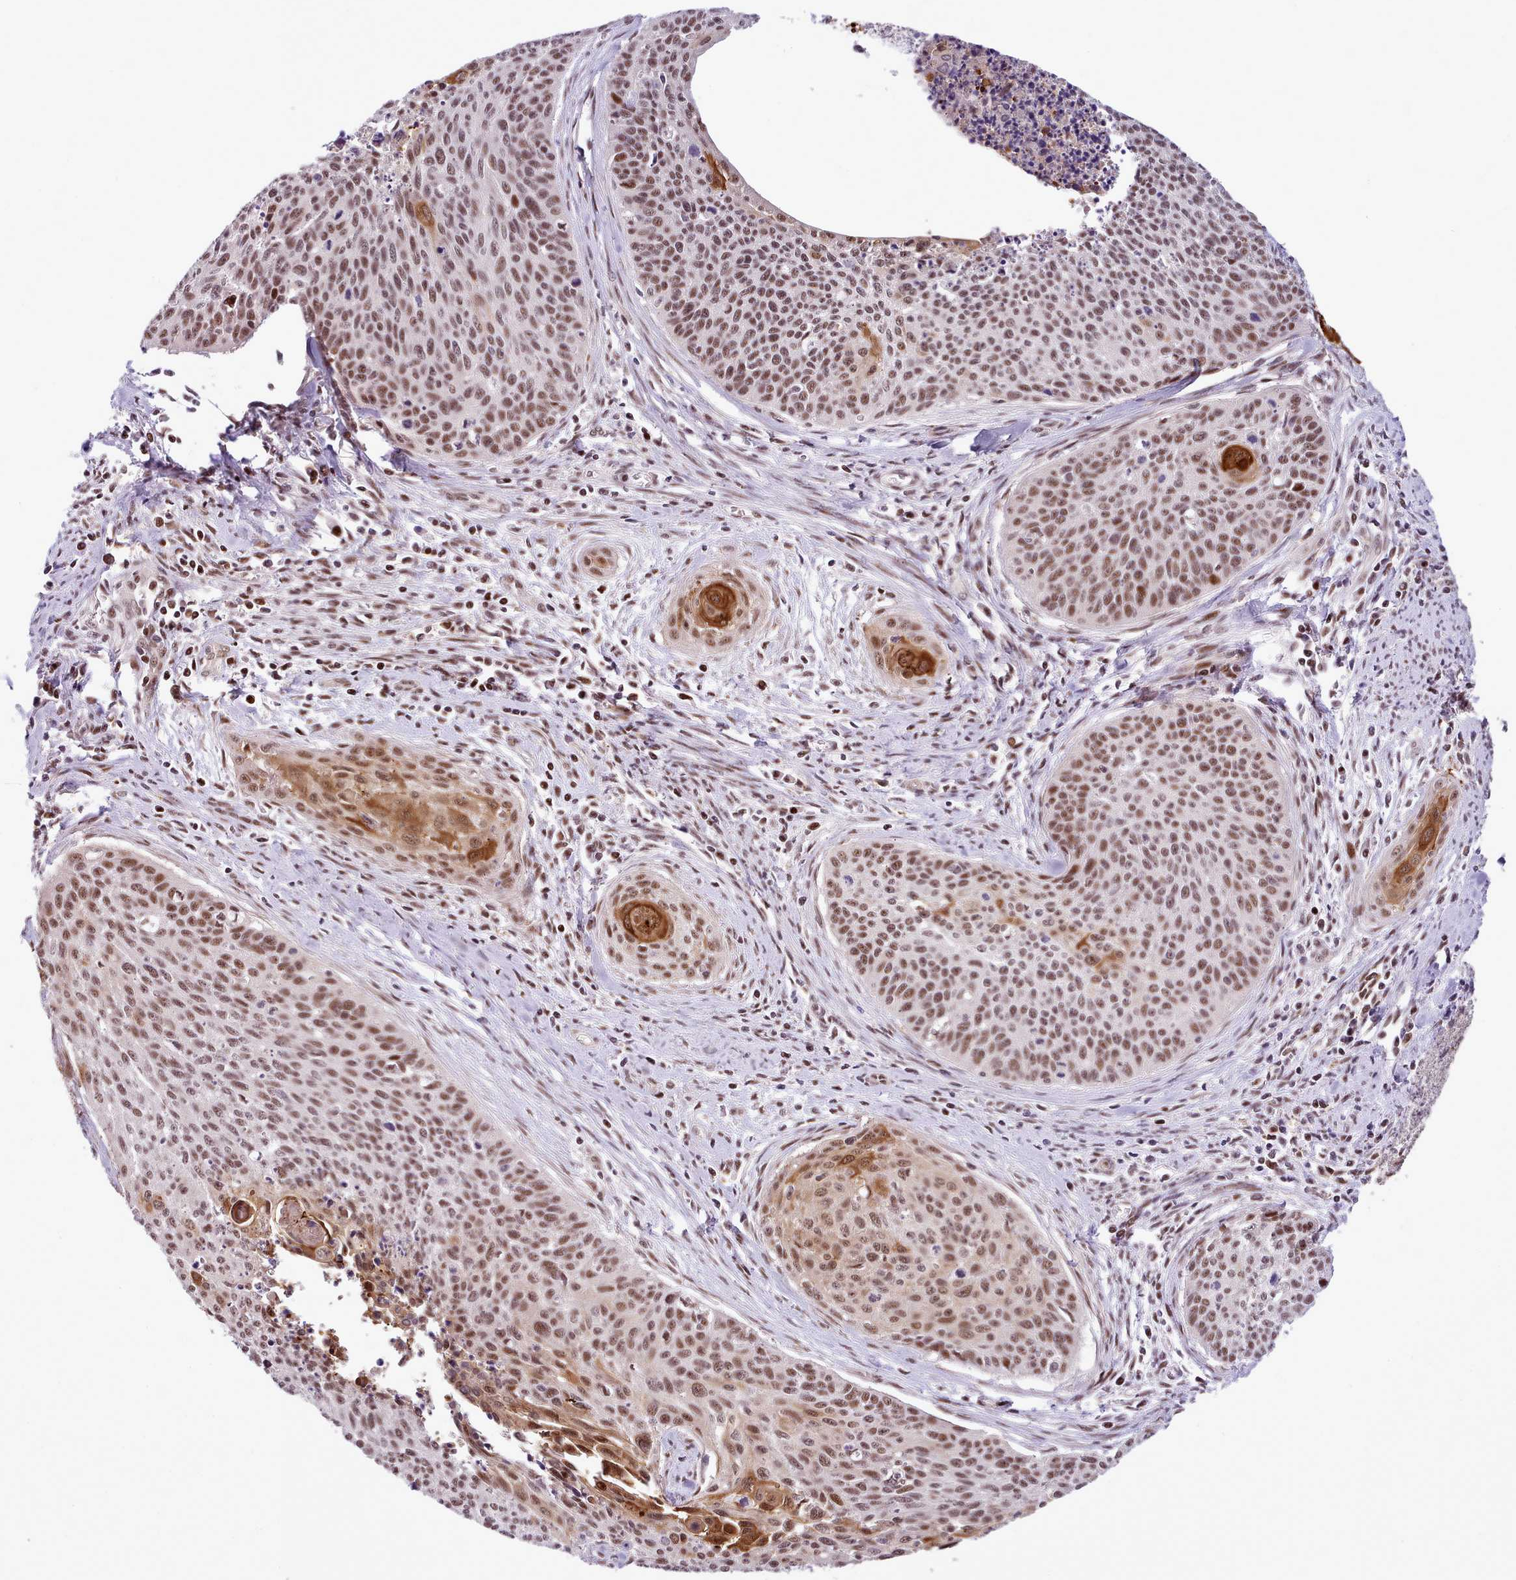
{"staining": {"intensity": "moderate", "quantity": ">75%", "location": "nuclear"}, "tissue": "cervical cancer", "cell_type": "Tumor cells", "image_type": "cancer", "snomed": [{"axis": "morphology", "description": "Squamous cell carcinoma, NOS"}, {"axis": "topography", "description": "Cervix"}], "caption": "Human cervical cancer (squamous cell carcinoma) stained with a protein marker demonstrates moderate staining in tumor cells.", "gene": "HOXB7", "patient": {"sex": "female", "age": 55}}